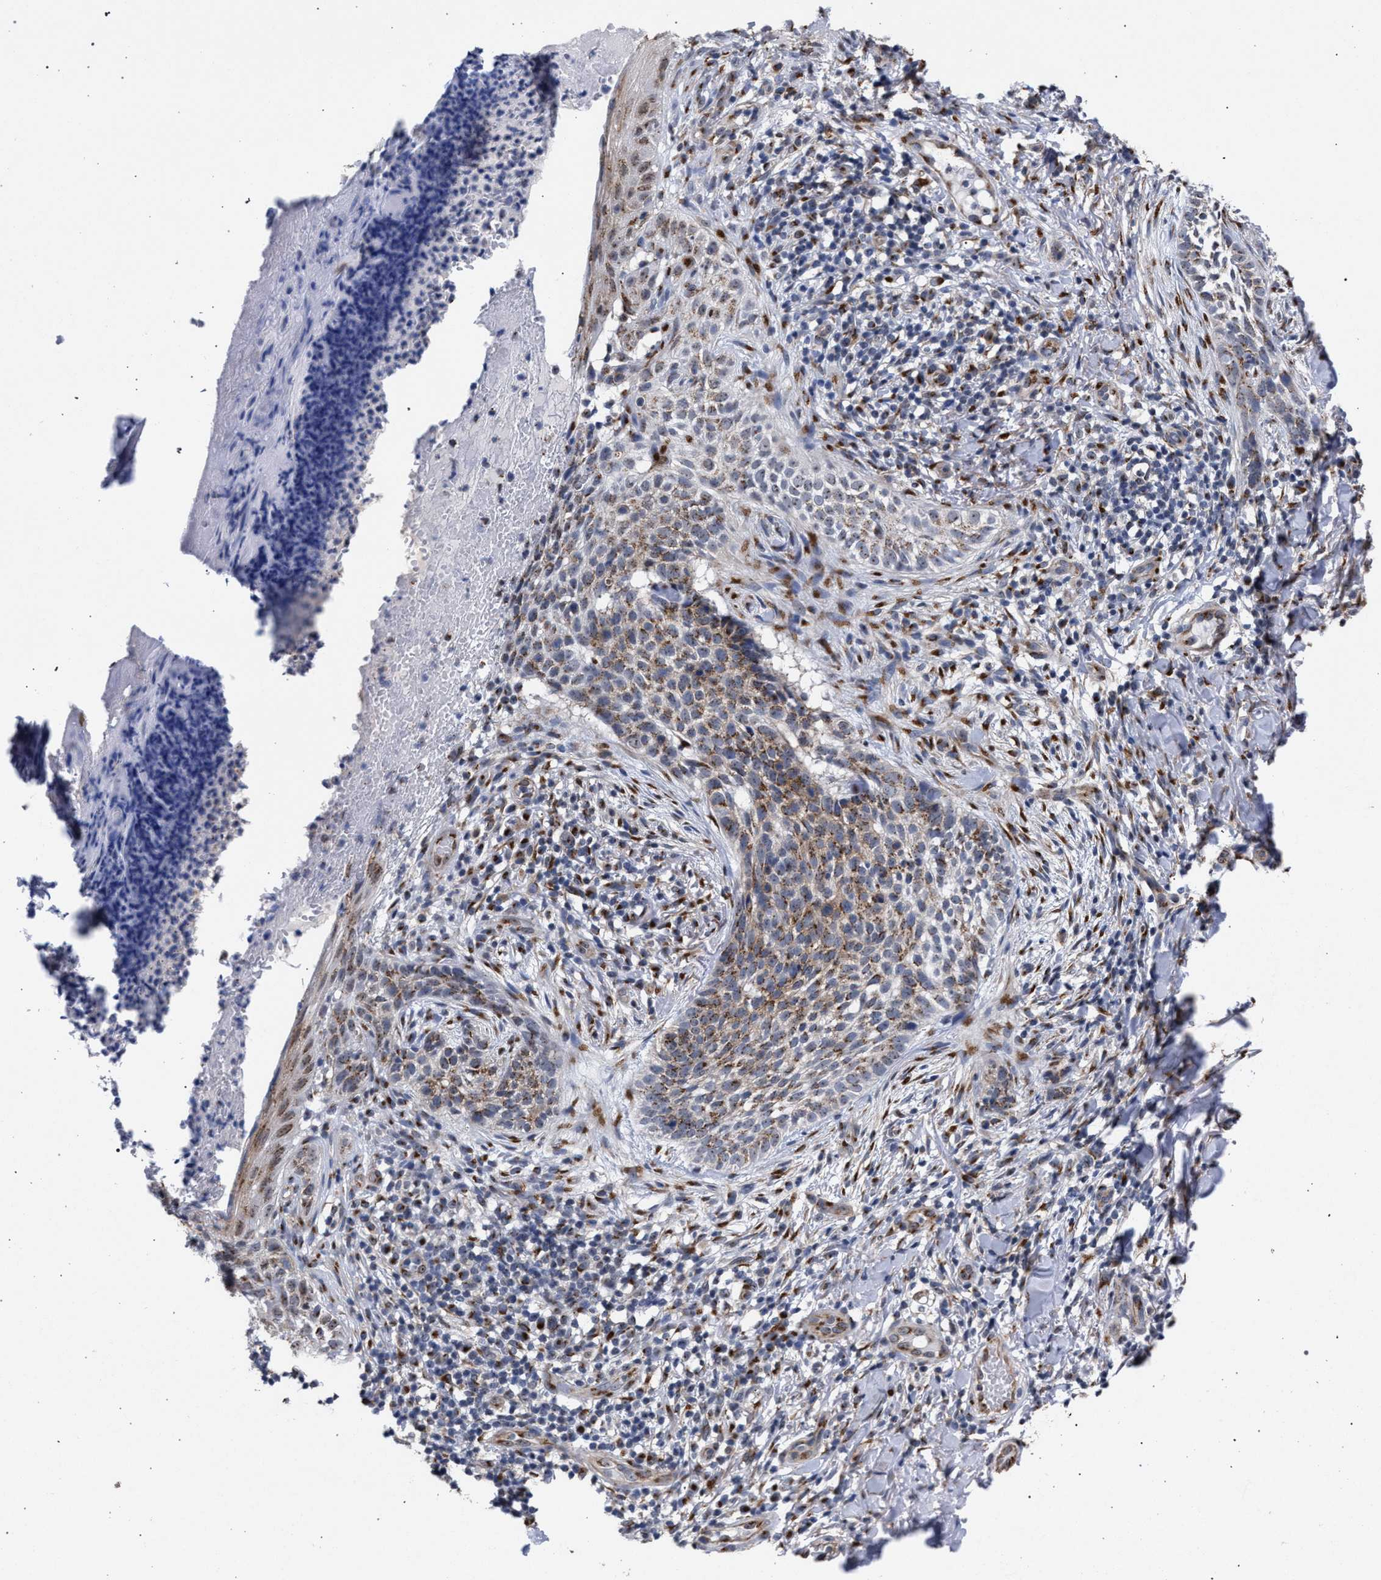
{"staining": {"intensity": "moderate", "quantity": ">75%", "location": "cytoplasmic/membranous"}, "tissue": "skin cancer", "cell_type": "Tumor cells", "image_type": "cancer", "snomed": [{"axis": "morphology", "description": "Normal tissue, NOS"}, {"axis": "morphology", "description": "Basal cell carcinoma"}, {"axis": "topography", "description": "Skin"}], "caption": "Skin cancer stained with a brown dye reveals moderate cytoplasmic/membranous positive expression in about >75% of tumor cells.", "gene": "GOLGA2", "patient": {"sex": "male", "age": 67}}